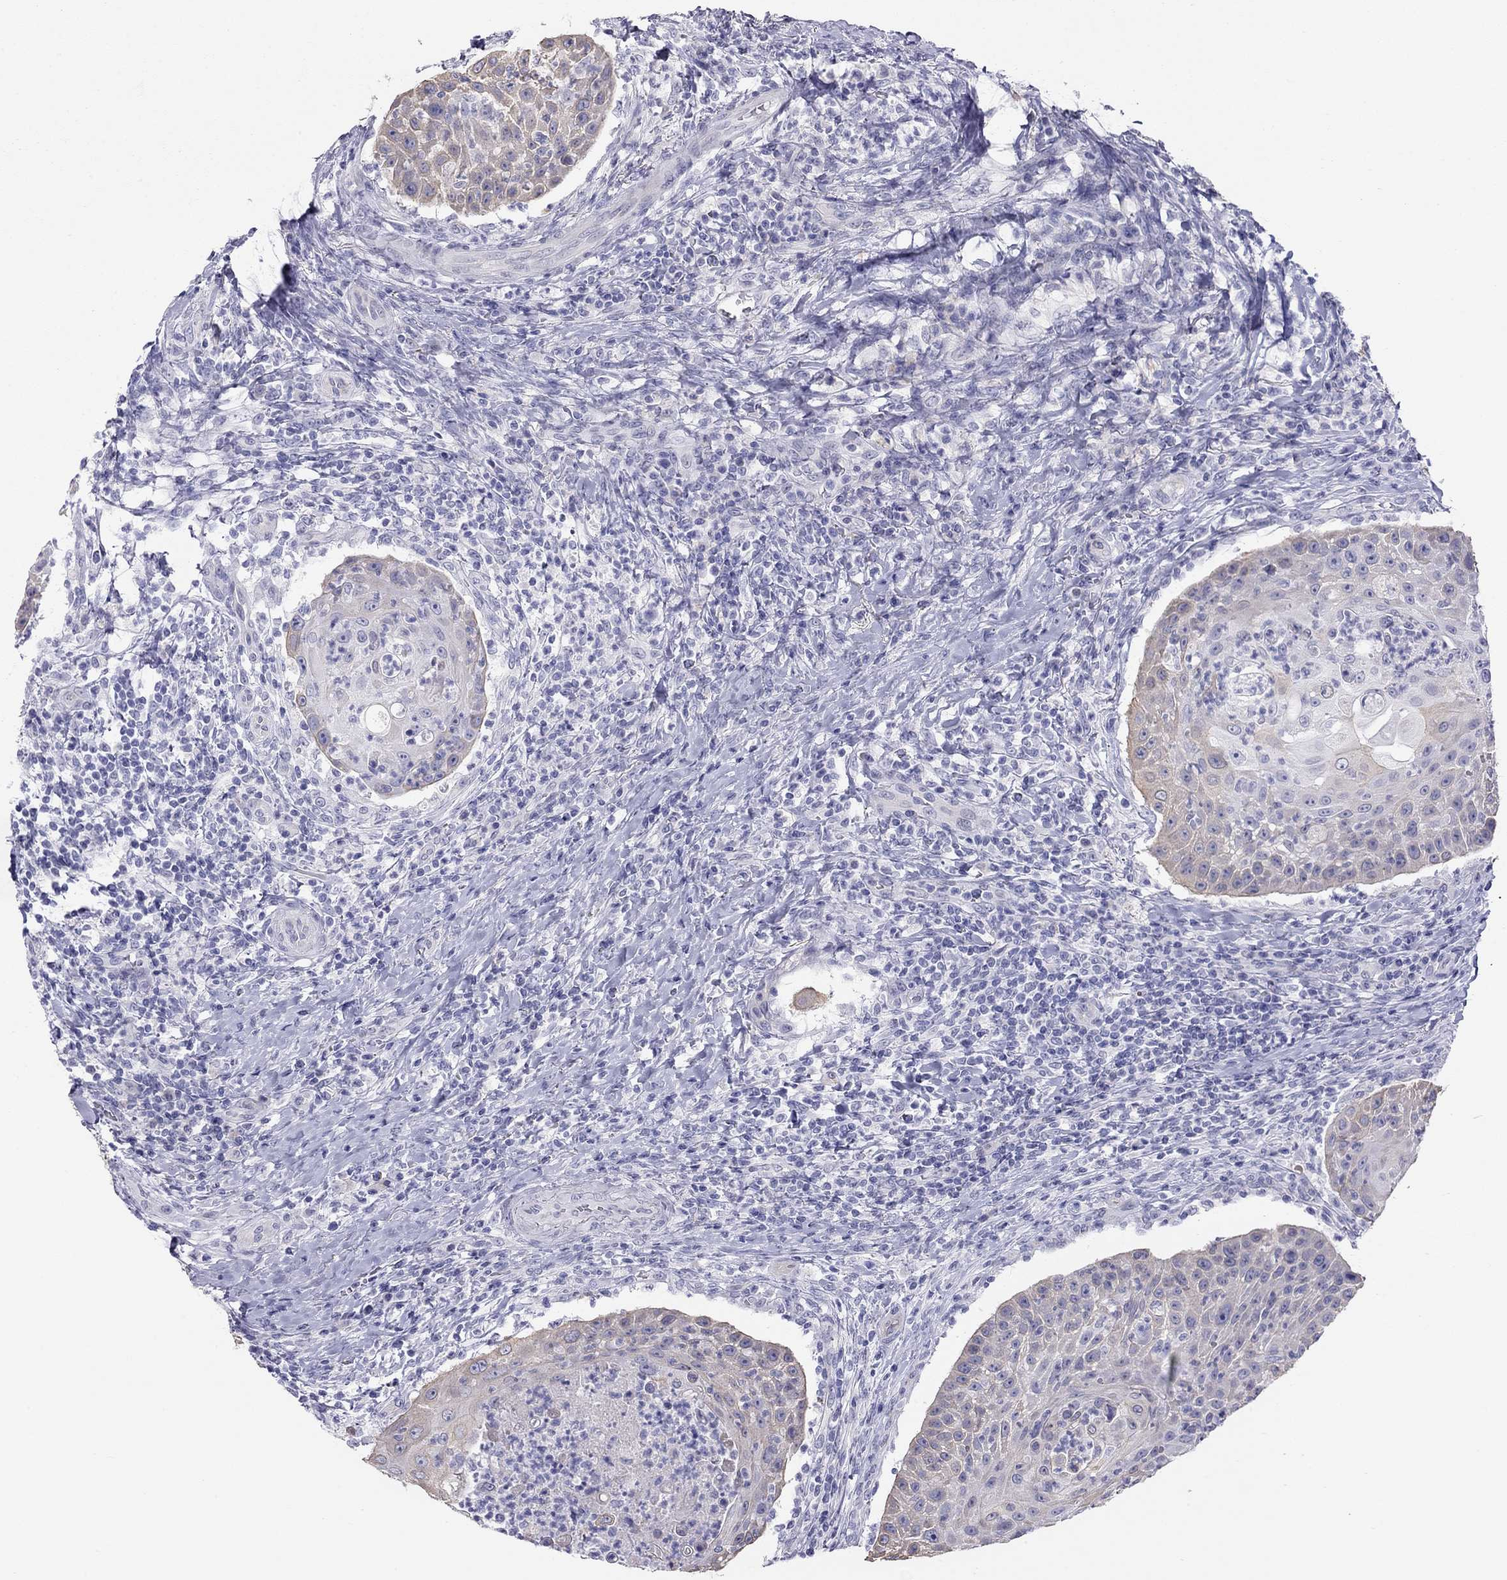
{"staining": {"intensity": "weak", "quantity": "<25%", "location": "cytoplasmic/membranous"}, "tissue": "head and neck cancer", "cell_type": "Tumor cells", "image_type": "cancer", "snomed": [{"axis": "morphology", "description": "Squamous cell carcinoma, NOS"}, {"axis": "topography", "description": "Head-Neck"}], "caption": "Immunohistochemistry (IHC) of human head and neck cancer (squamous cell carcinoma) exhibits no expression in tumor cells. Nuclei are stained in blue.", "gene": "KCNV2", "patient": {"sex": "male", "age": 69}}